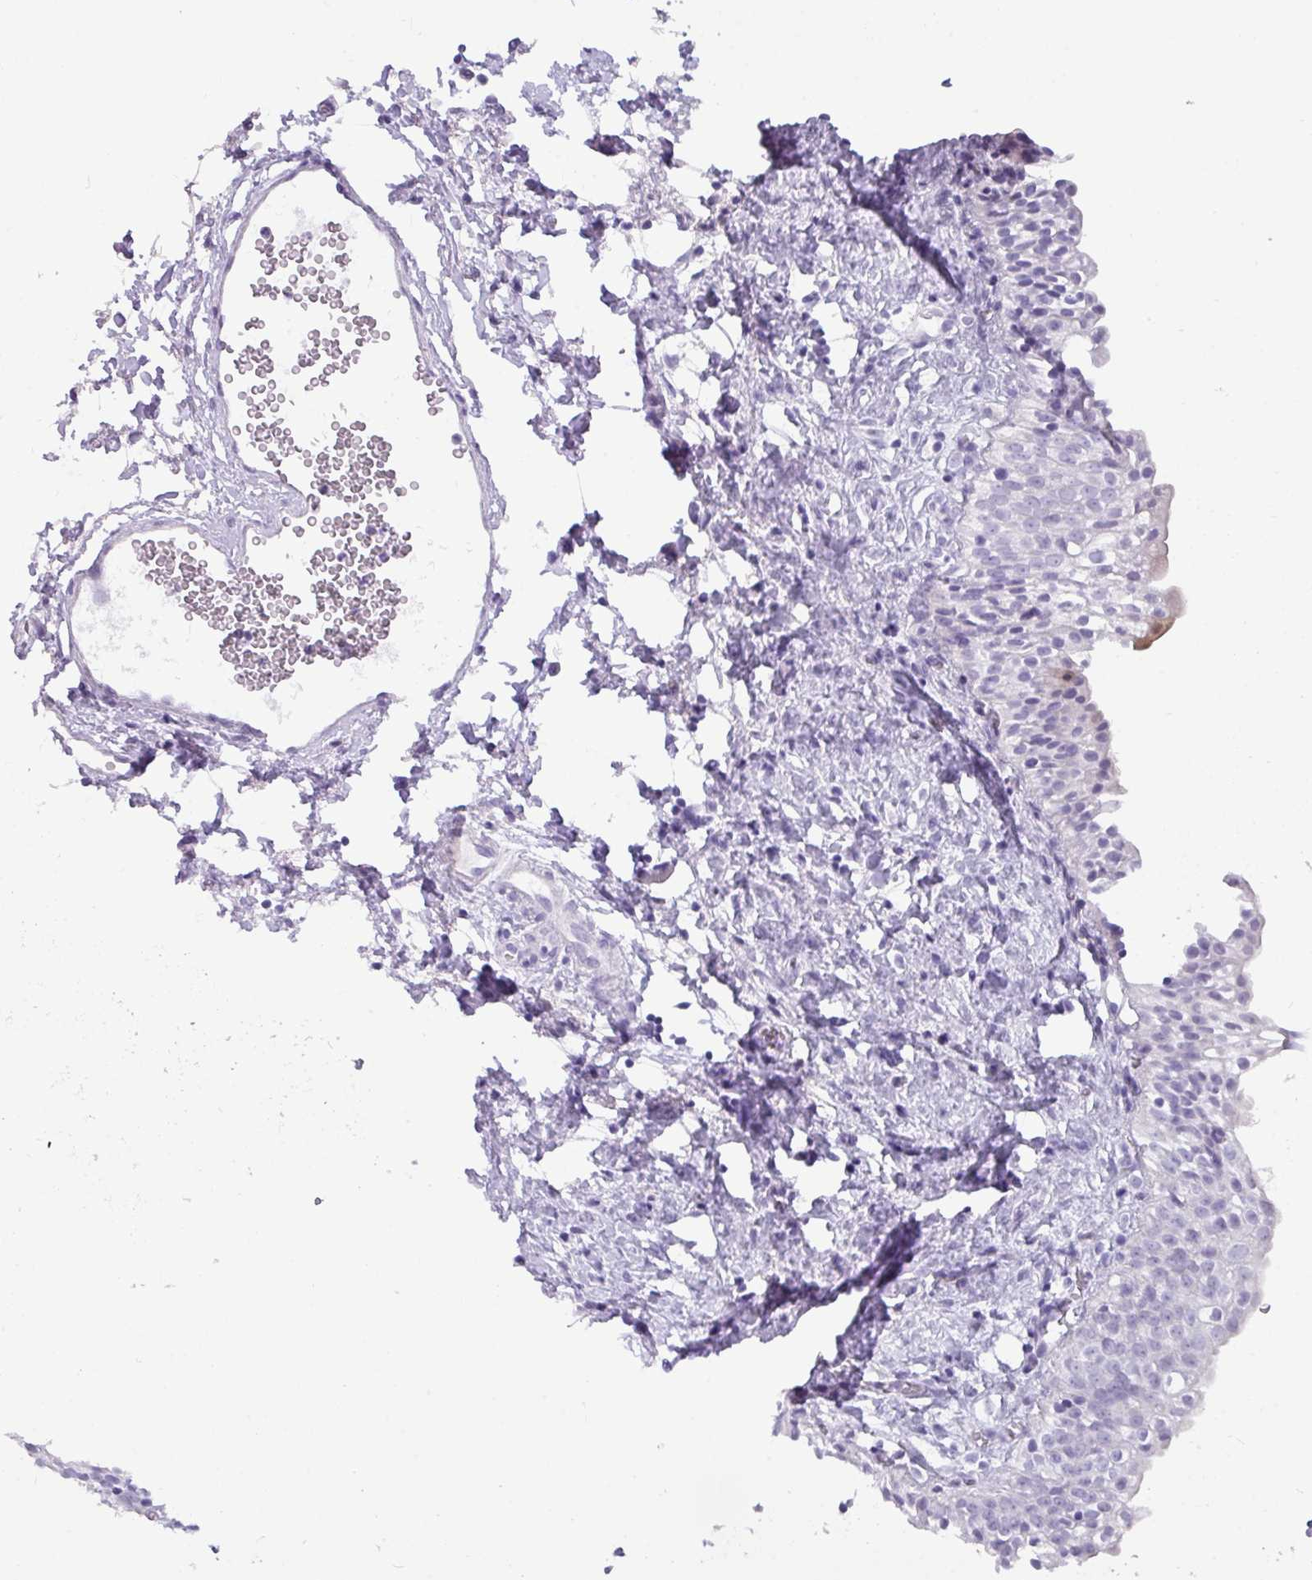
{"staining": {"intensity": "negative", "quantity": "none", "location": "none"}, "tissue": "urinary bladder", "cell_type": "Urothelial cells", "image_type": "normal", "snomed": [{"axis": "morphology", "description": "Normal tissue, NOS"}, {"axis": "topography", "description": "Urinary bladder"}], "caption": "A high-resolution micrograph shows immunohistochemistry (IHC) staining of unremarkable urinary bladder, which exhibits no significant expression in urothelial cells.", "gene": "NCCRP1", "patient": {"sex": "male", "age": 51}}